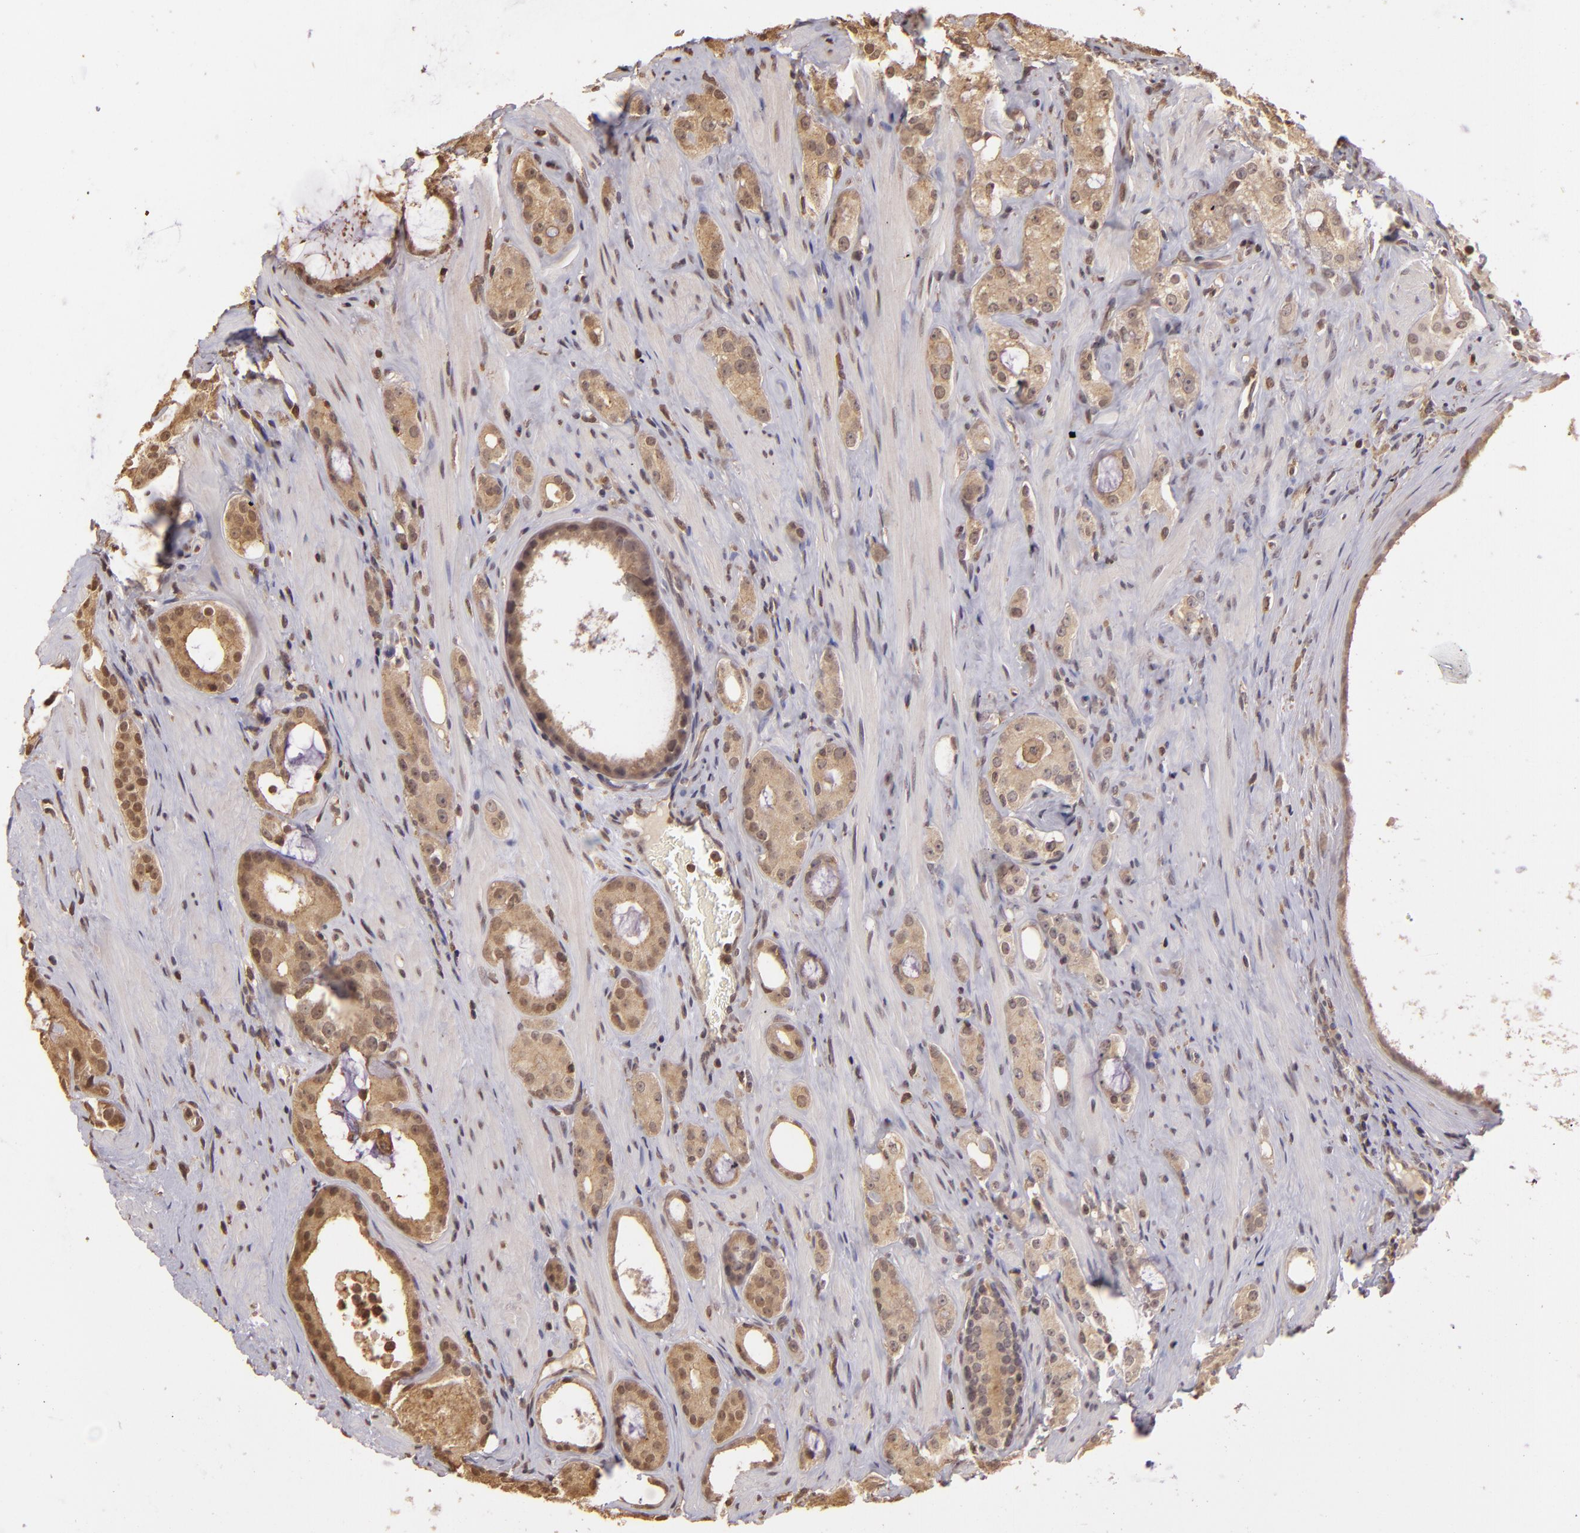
{"staining": {"intensity": "weak", "quantity": ">75%", "location": "cytoplasmic/membranous"}, "tissue": "prostate cancer", "cell_type": "Tumor cells", "image_type": "cancer", "snomed": [{"axis": "morphology", "description": "Adenocarcinoma, Medium grade"}, {"axis": "topography", "description": "Prostate"}], "caption": "Immunohistochemical staining of prostate cancer exhibits low levels of weak cytoplasmic/membranous protein expression in about >75% of tumor cells.", "gene": "ARPC2", "patient": {"sex": "male", "age": 73}}